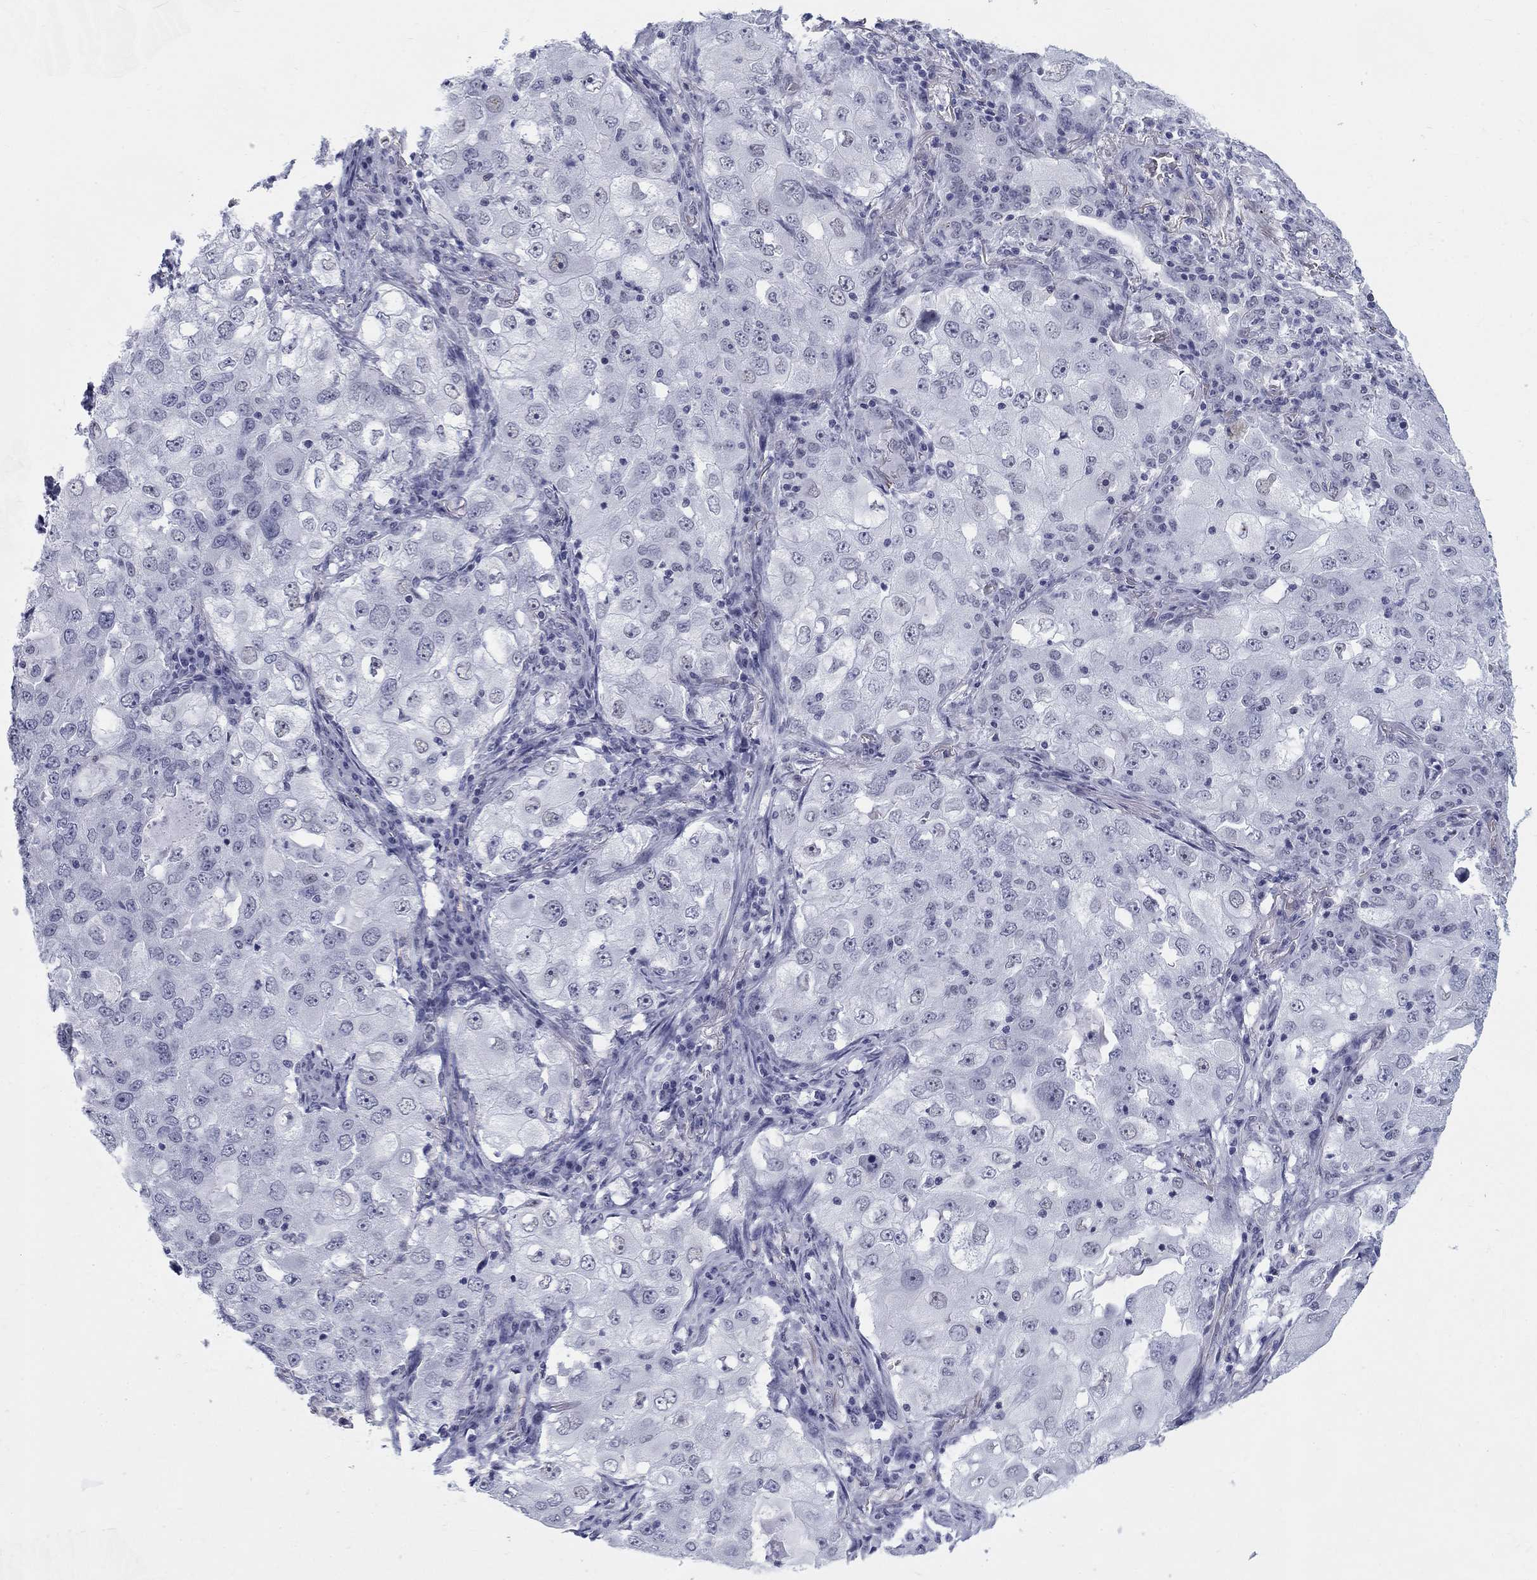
{"staining": {"intensity": "negative", "quantity": "none", "location": "none"}, "tissue": "lung cancer", "cell_type": "Tumor cells", "image_type": "cancer", "snomed": [{"axis": "morphology", "description": "Adenocarcinoma, NOS"}, {"axis": "topography", "description": "Lung"}], "caption": "Protein analysis of lung cancer exhibits no significant expression in tumor cells. (DAB IHC with hematoxylin counter stain).", "gene": "DMTN", "patient": {"sex": "female", "age": 61}}